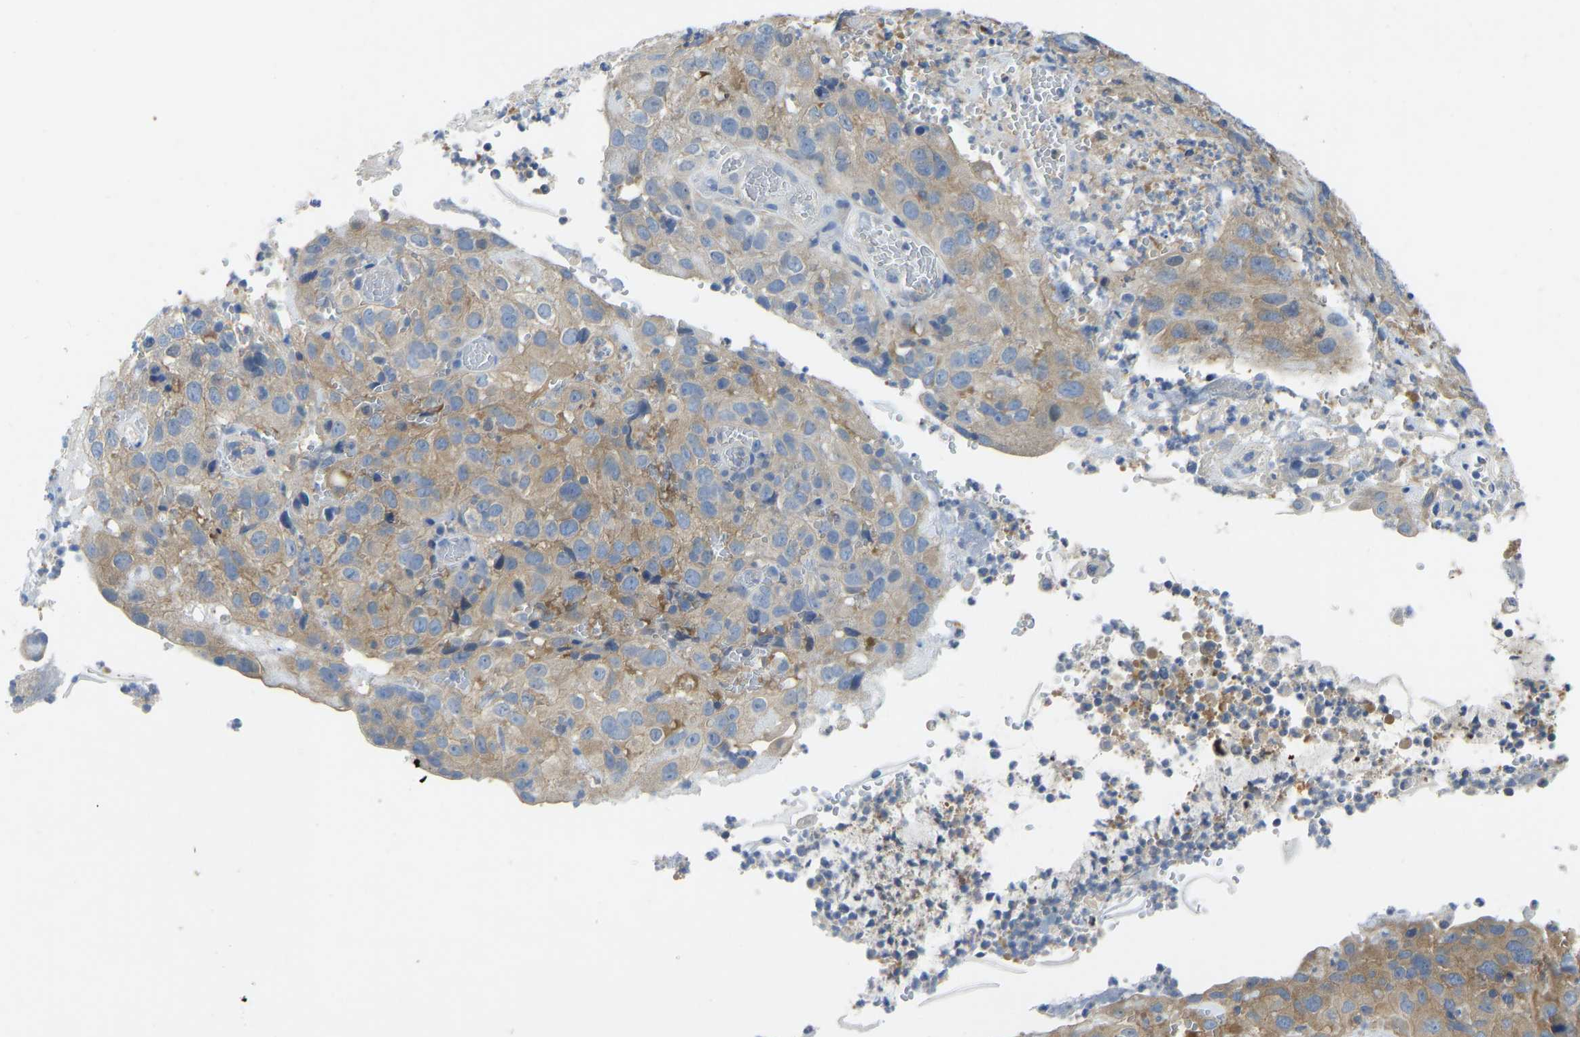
{"staining": {"intensity": "moderate", "quantity": ">75%", "location": "cytoplasmic/membranous"}, "tissue": "cervical cancer", "cell_type": "Tumor cells", "image_type": "cancer", "snomed": [{"axis": "morphology", "description": "Squamous cell carcinoma, NOS"}, {"axis": "topography", "description": "Cervix"}], "caption": "A brown stain highlights moderate cytoplasmic/membranous staining of a protein in human cervical squamous cell carcinoma tumor cells. The protein of interest is stained brown, and the nuclei are stained in blue (DAB (3,3'-diaminobenzidine) IHC with brightfield microscopy, high magnification).", "gene": "PPP3CA", "patient": {"sex": "female", "age": 32}}